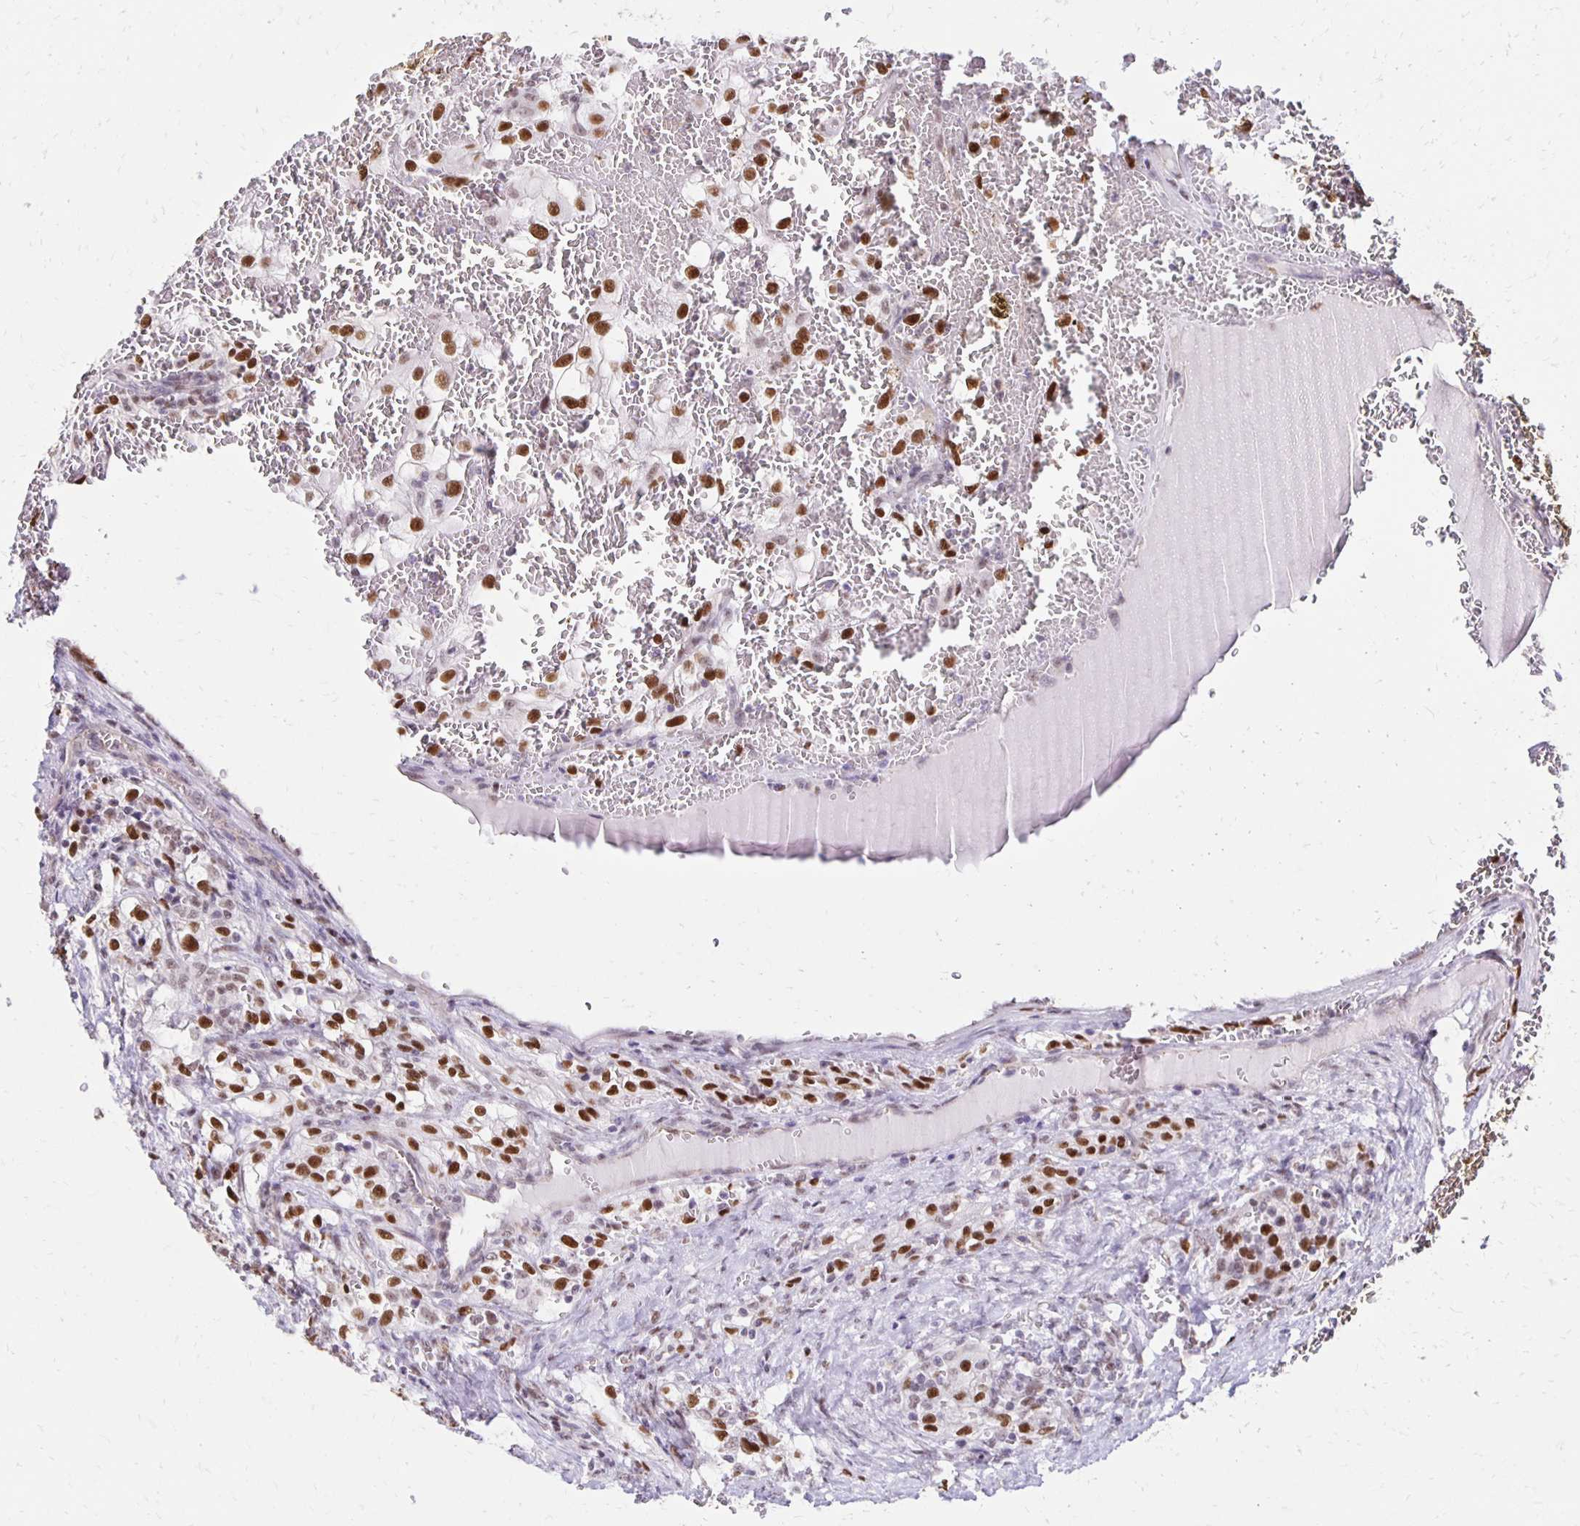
{"staining": {"intensity": "moderate", "quantity": ">75%", "location": "nuclear"}, "tissue": "renal cancer", "cell_type": "Tumor cells", "image_type": "cancer", "snomed": [{"axis": "morphology", "description": "Adenocarcinoma, NOS"}, {"axis": "topography", "description": "Kidney"}], "caption": "IHC (DAB (3,3'-diaminobenzidine)) staining of renal adenocarcinoma displays moderate nuclear protein expression in about >75% of tumor cells.", "gene": "DDB2", "patient": {"sex": "female", "age": 74}}